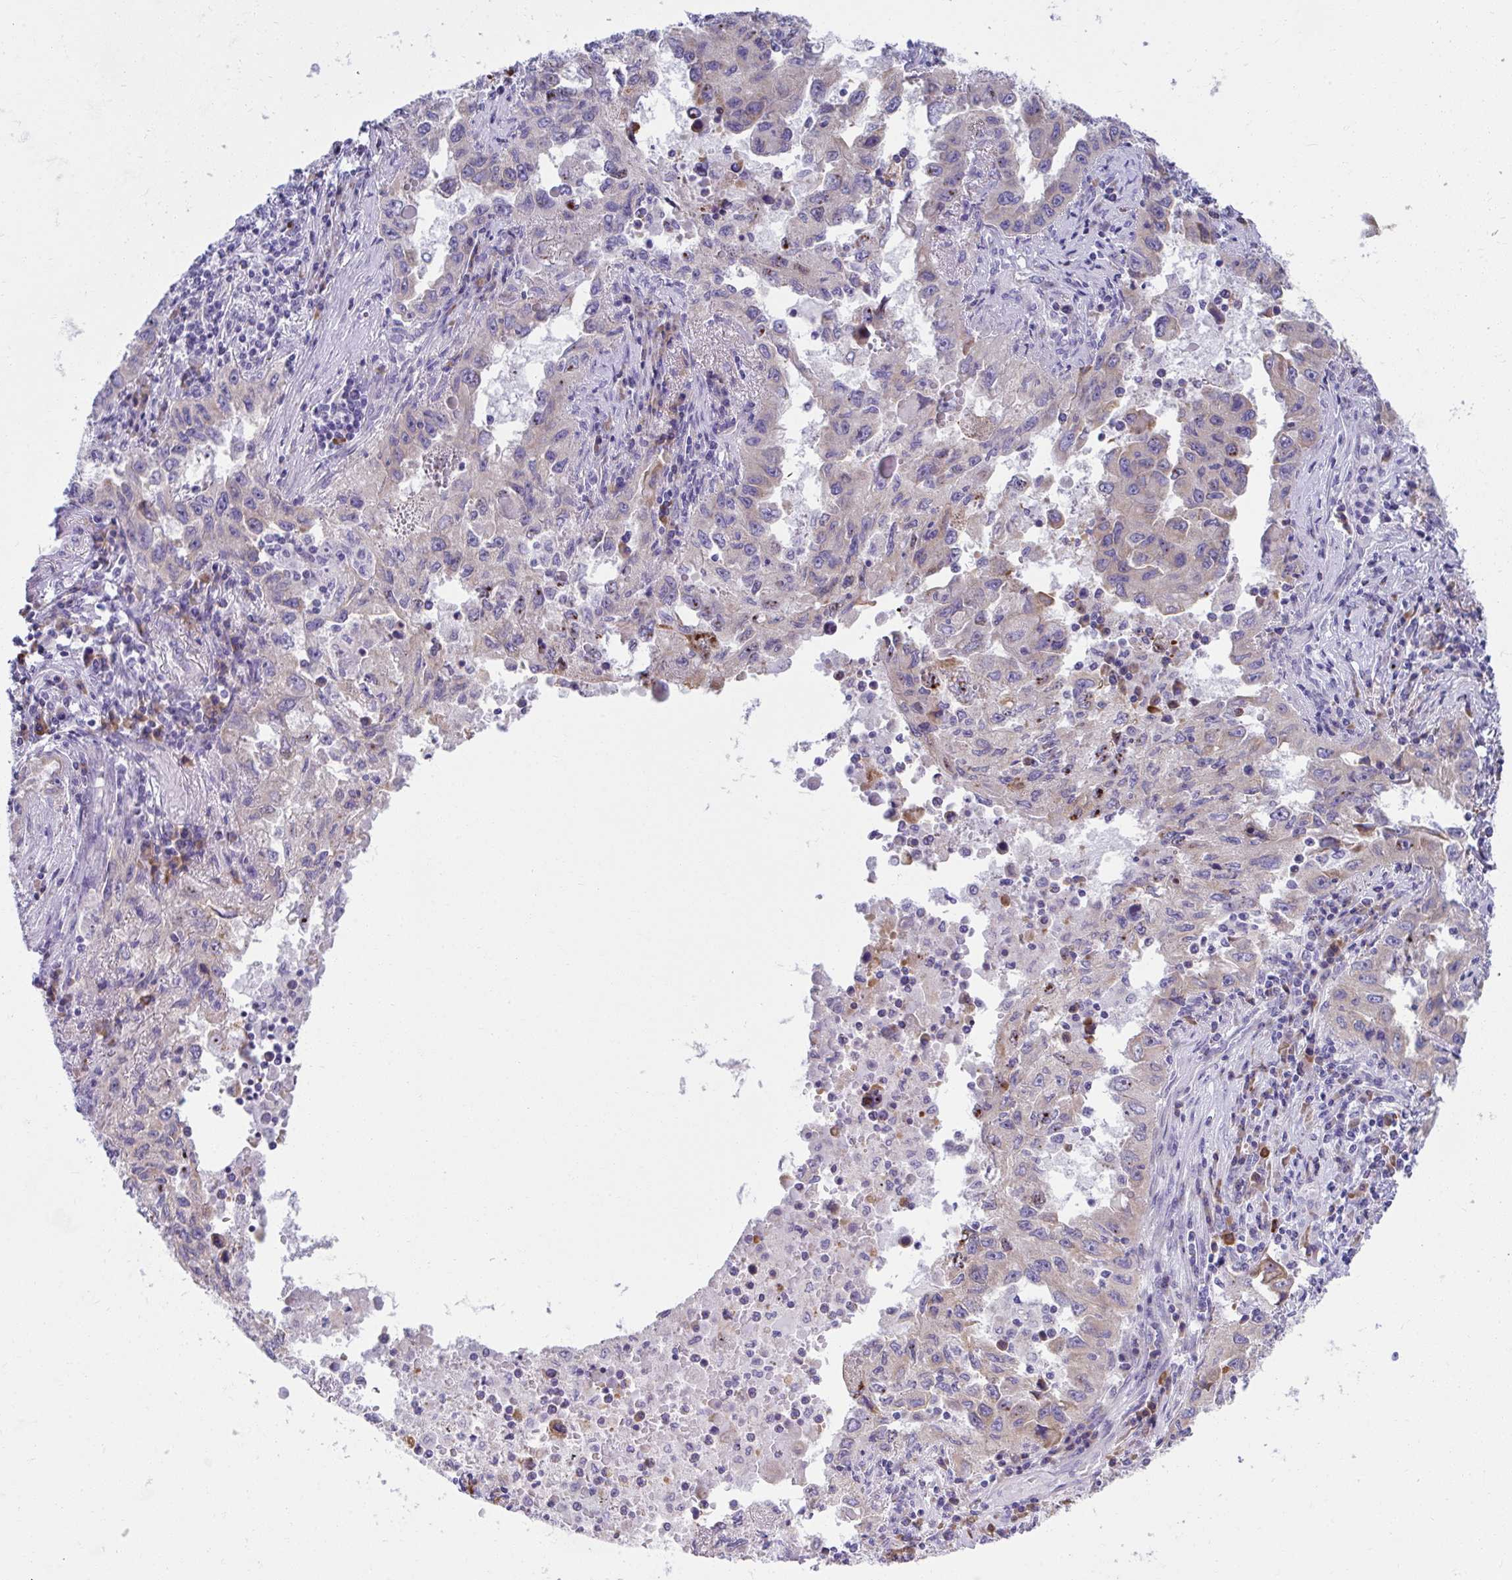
{"staining": {"intensity": "moderate", "quantity": "<25%", "location": "cytoplasmic/membranous"}, "tissue": "lung cancer", "cell_type": "Tumor cells", "image_type": "cancer", "snomed": [{"axis": "morphology", "description": "Adenocarcinoma, NOS"}, {"axis": "topography", "description": "Lung"}], "caption": "Tumor cells exhibit moderate cytoplasmic/membranous positivity in approximately <25% of cells in lung cancer (adenocarcinoma).", "gene": "FASLG", "patient": {"sex": "female", "age": 73}}